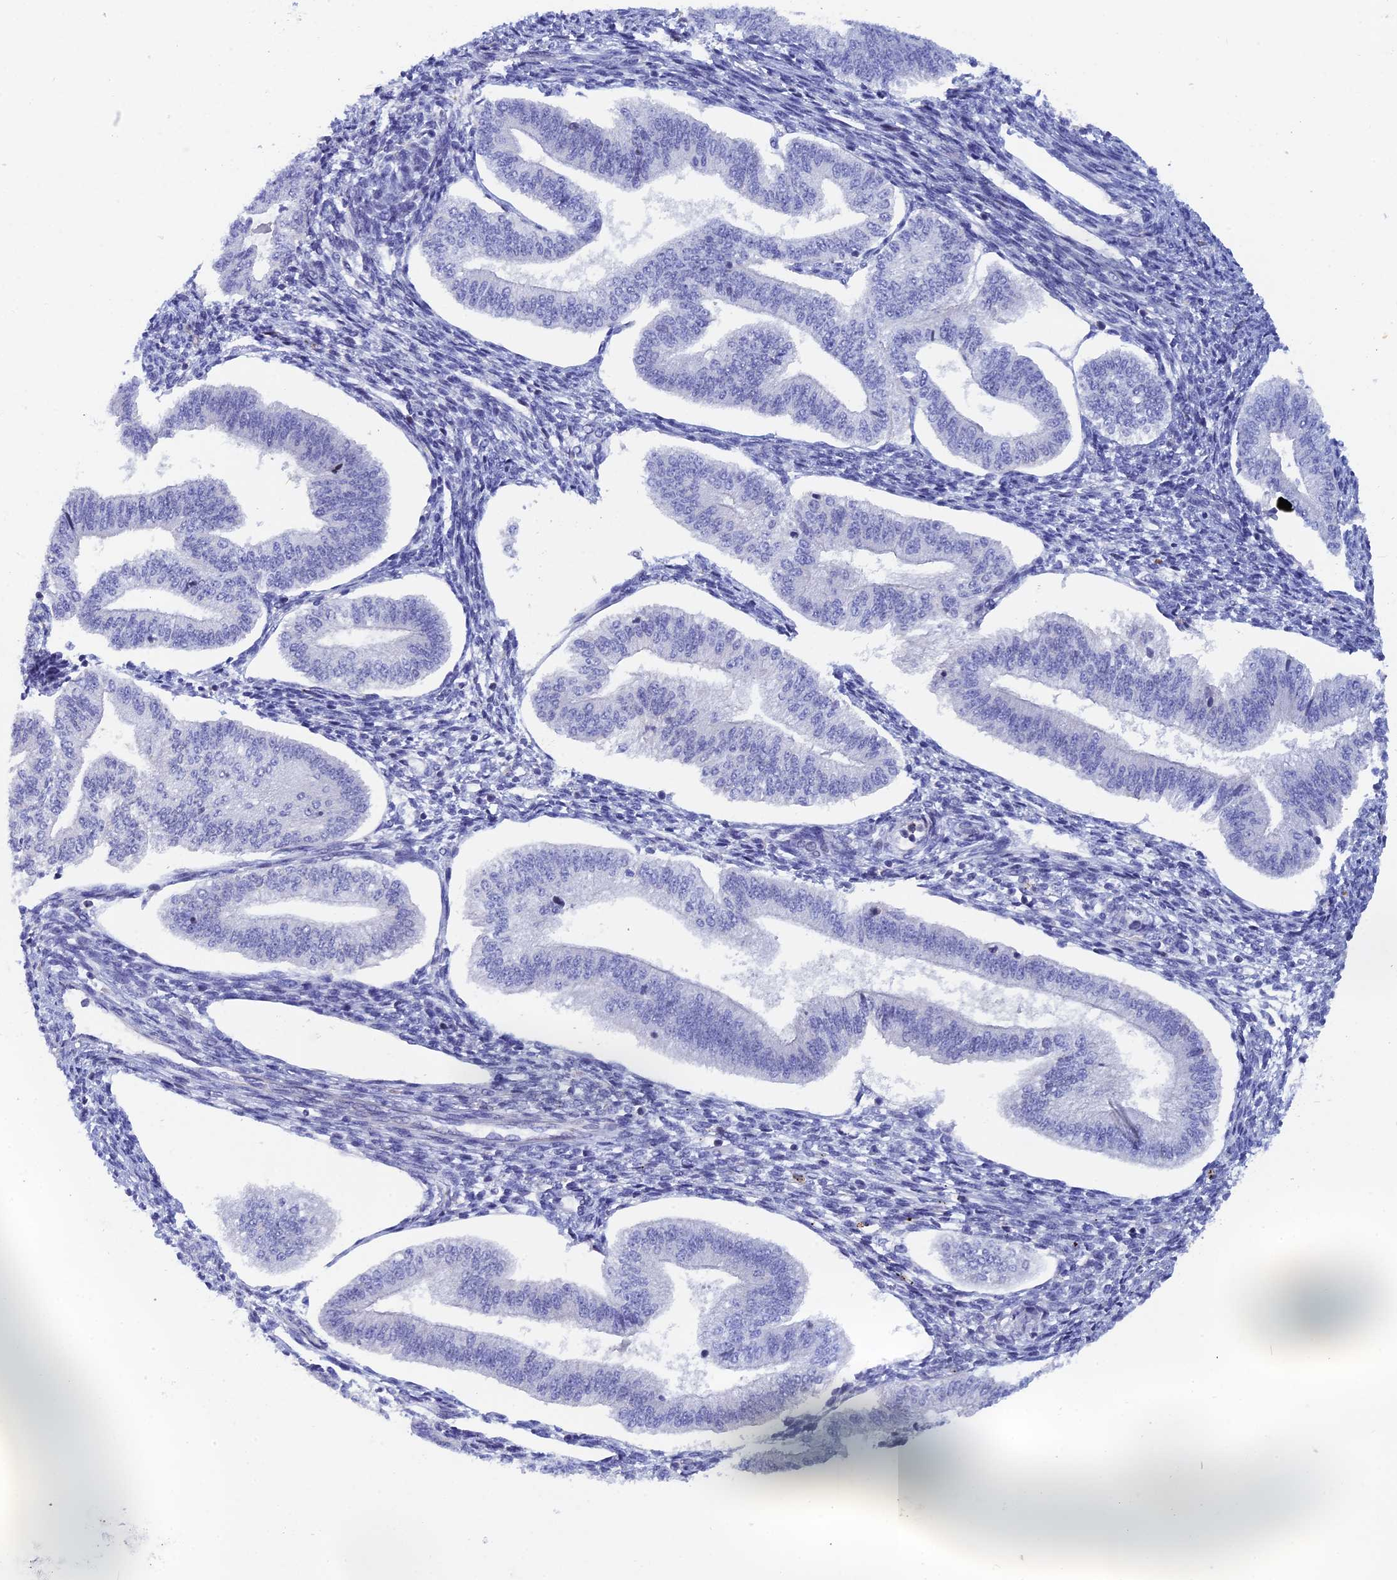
{"staining": {"intensity": "negative", "quantity": "none", "location": "none"}, "tissue": "endometrium", "cell_type": "Cells in endometrial stroma", "image_type": "normal", "snomed": [{"axis": "morphology", "description": "Normal tissue, NOS"}, {"axis": "topography", "description": "Endometrium"}], "caption": "DAB (3,3'-diaminobenzidine) immunohistochemical staining of benign endometrium displays no significant positivity in cells in endometrial stroma.", "gene": "ACP7", "patient": {"sex": "female", "age": 34}}